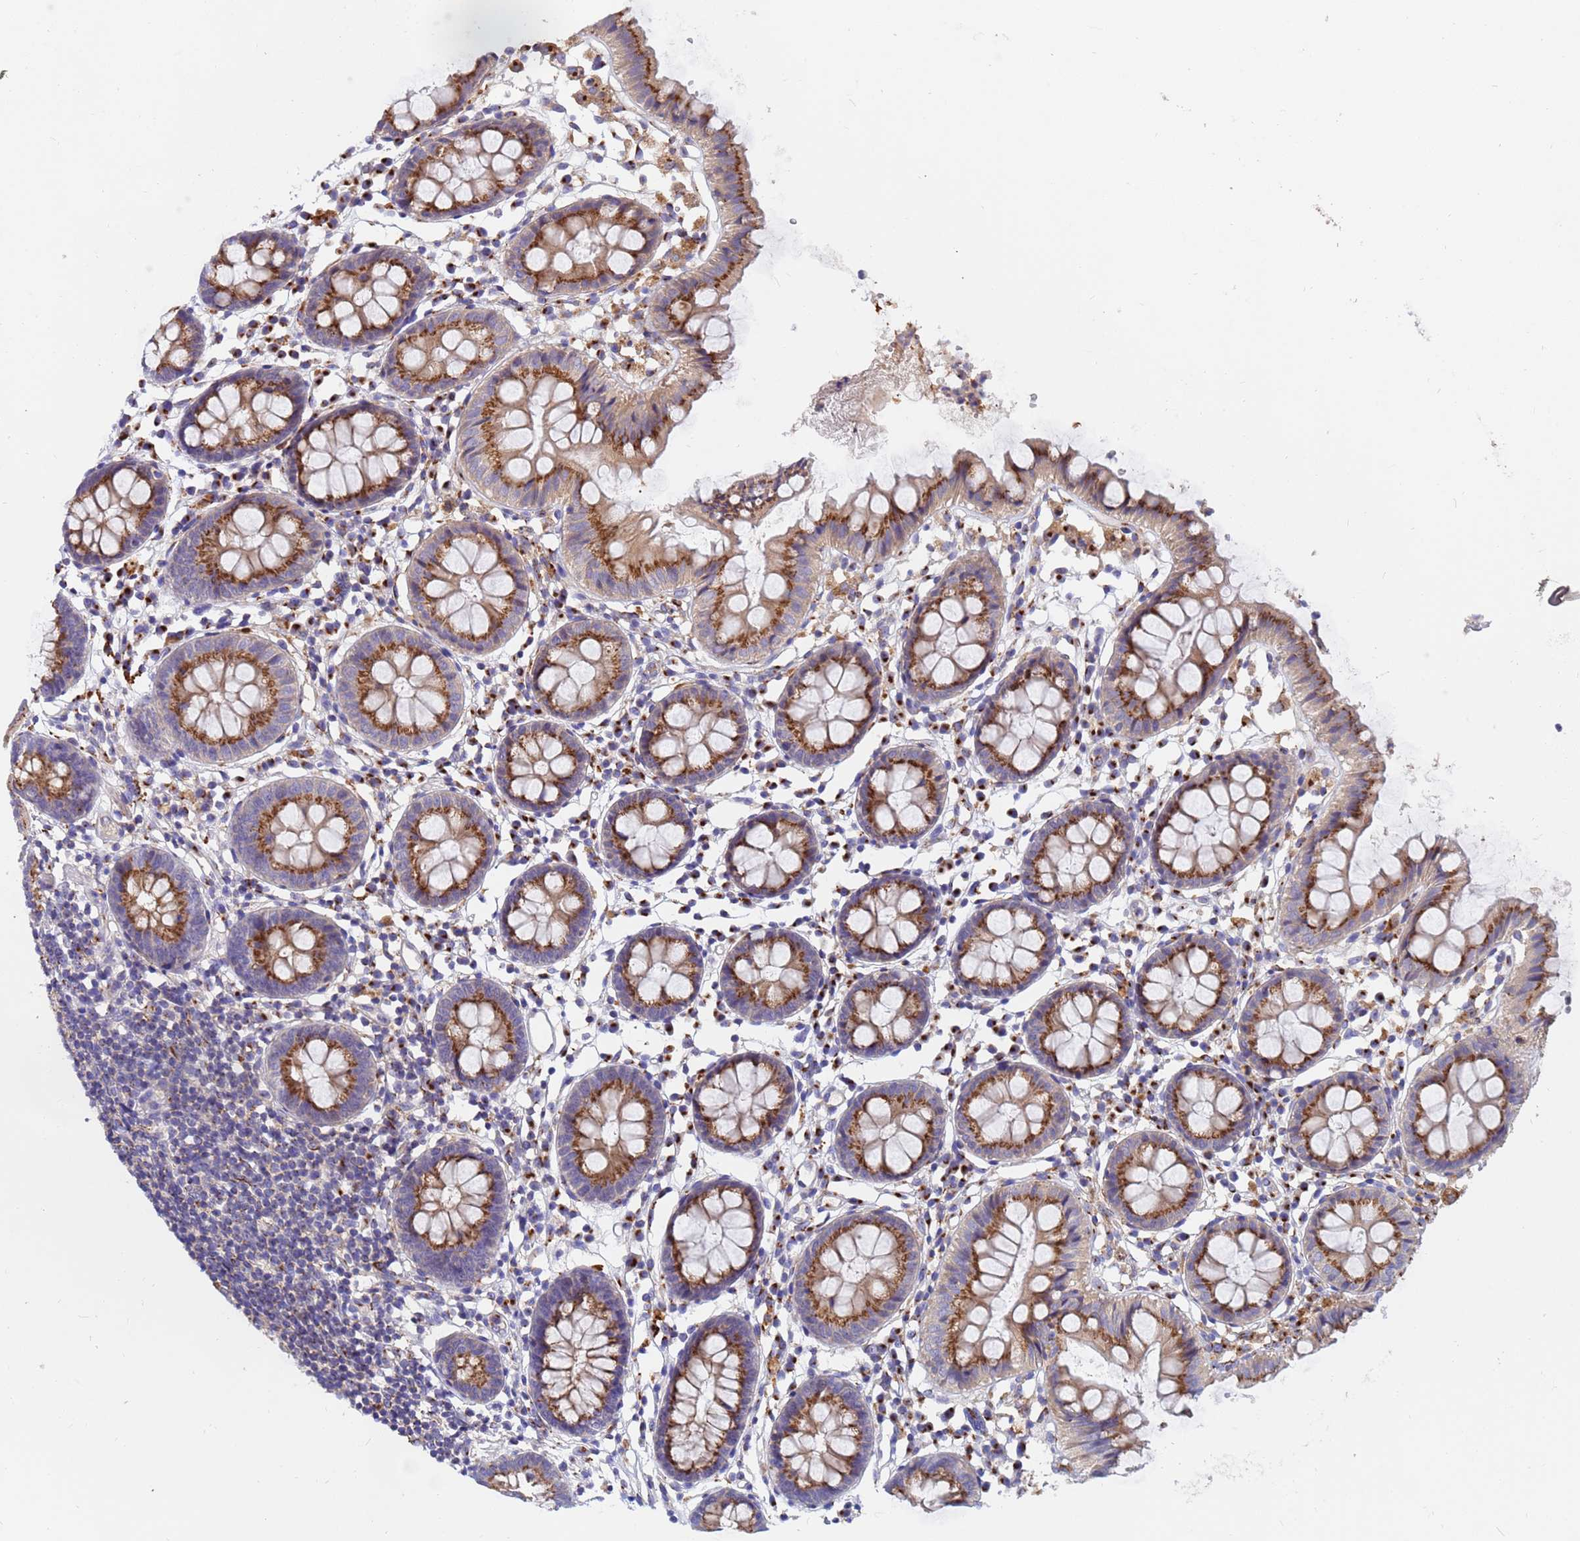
{"staining": {"intensity": "weak", "quantity": ">75%", "location": "cytoplasmic/membranous"}, "tissue": "colon", "cell_type": "Endothelial cells", "image_type": "normal", "snomed": [{"axis": "morphology", "description": "Normal tissue, NOS"}, {"axis": "topography", "description": "Colon"}], "caption": "A photomicrograph of human colon stained for a protein displays weak cytoplasmic/membranous brown staining in endothelial cells. The staining is performed using DAB (3,3'-diaminobenzidine) brown chromogen to label protein expression. The nuclei are counter-stained blue using hematoxylin.", "gene": "HPS3", "patient": {"sex": "female", "age": 84}}